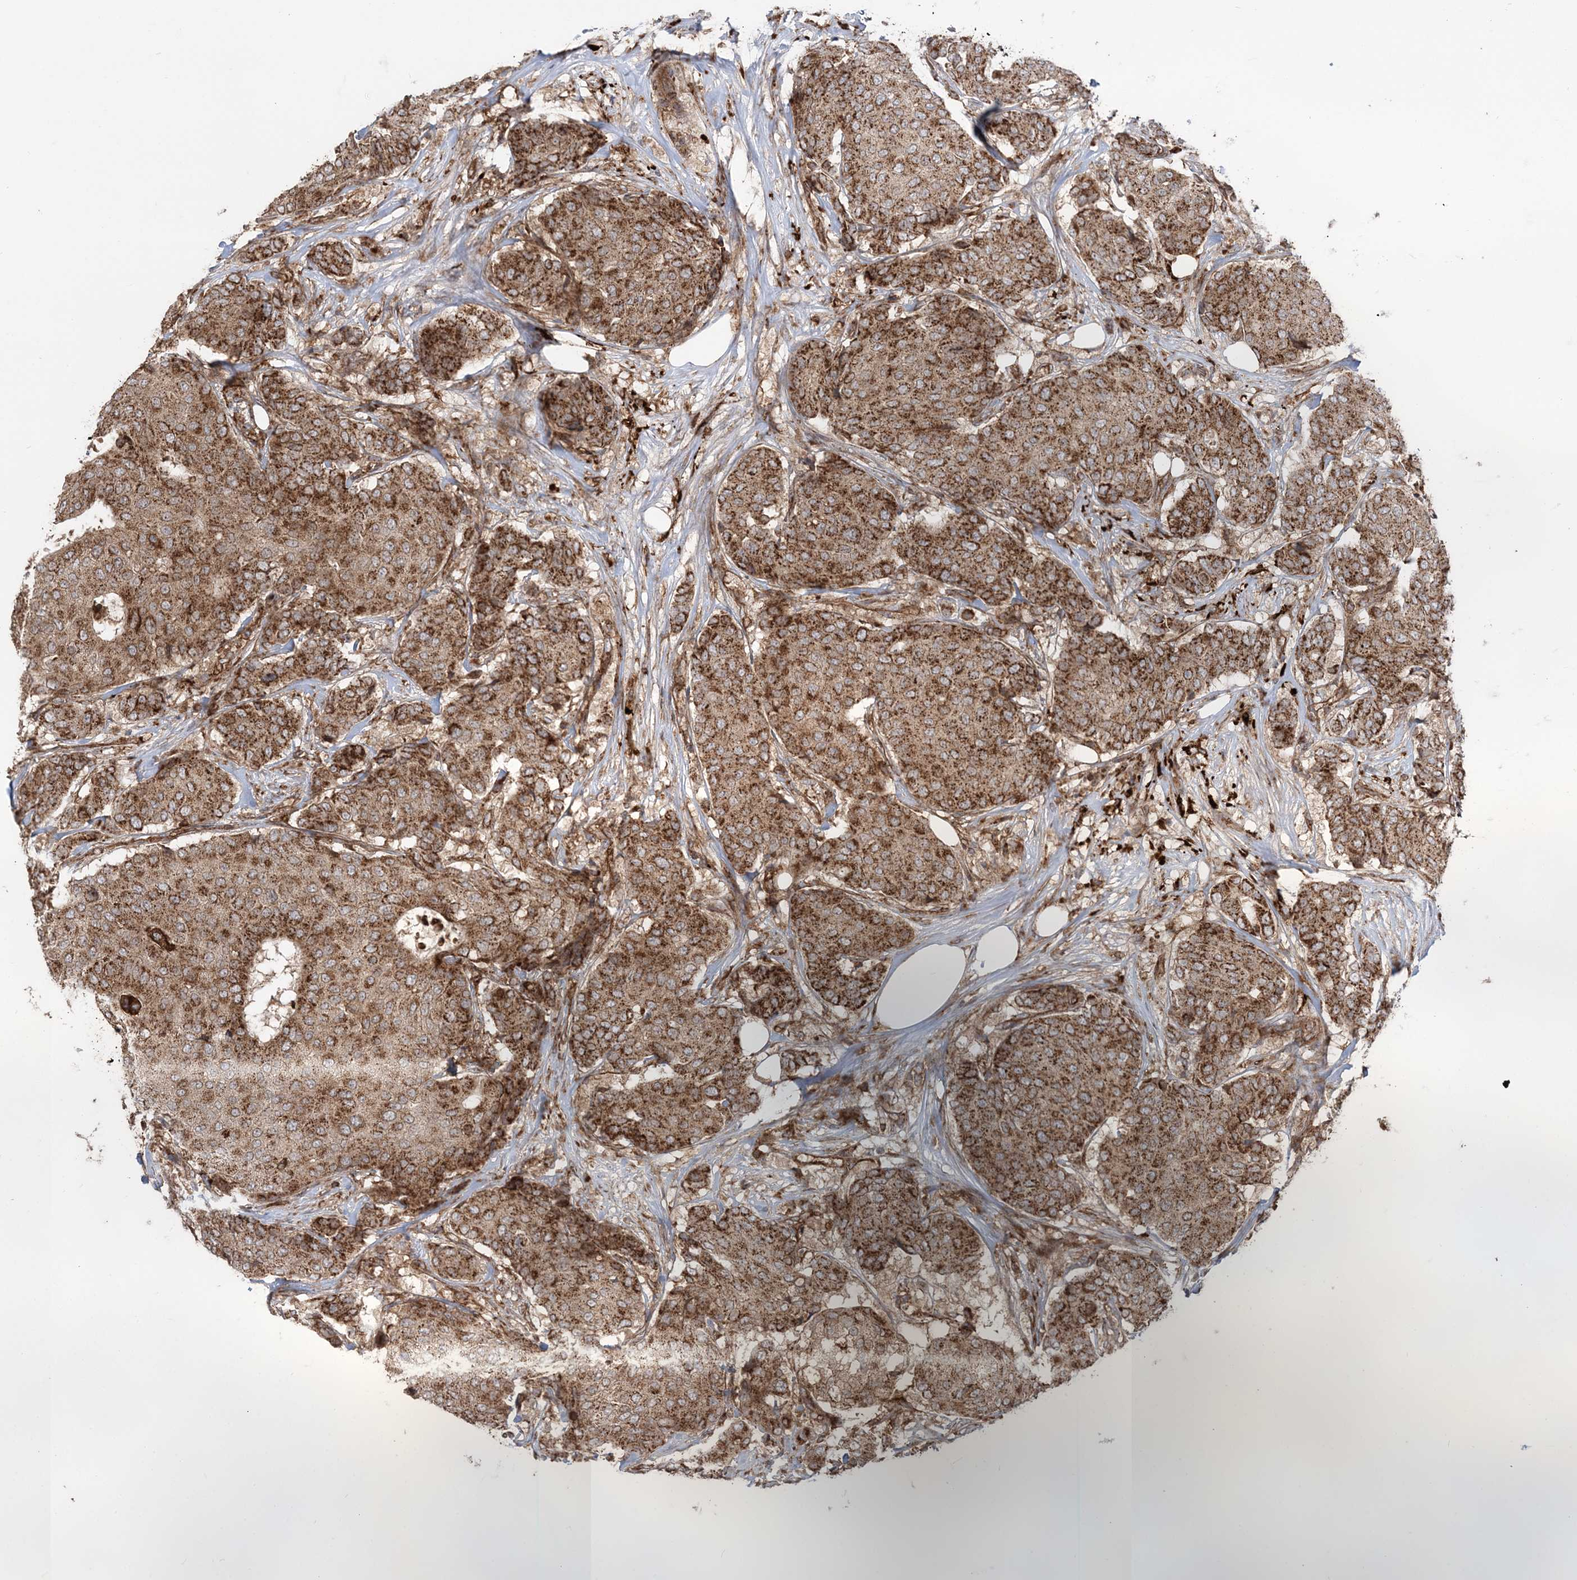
{"staining": {"intensity": "strong", "quantity": ">75%", "location": "cytoplasmic/membranous"}, "tissue": "breast cancer", "cell_type": "Tumor cells", "image_type": "cancer", "snomed": [{"axis": "morphology", "description": "Duct carcinoma"}, {"axis": "topography", "description": "Breast"}], "caption": "Immunohistochemistry (IHC) micrograph of neoplastic tissue: breast cancer stained using immunohistochemistry (IHC) reveals high levels of strong protein expression localized specifically in the cytoplasmic/membranous of tumor cells, appearing as a cytoplasmic/membranous brown color.", "gene": "LRPPRC", "patient": {"sex": "female", "age": 75}}